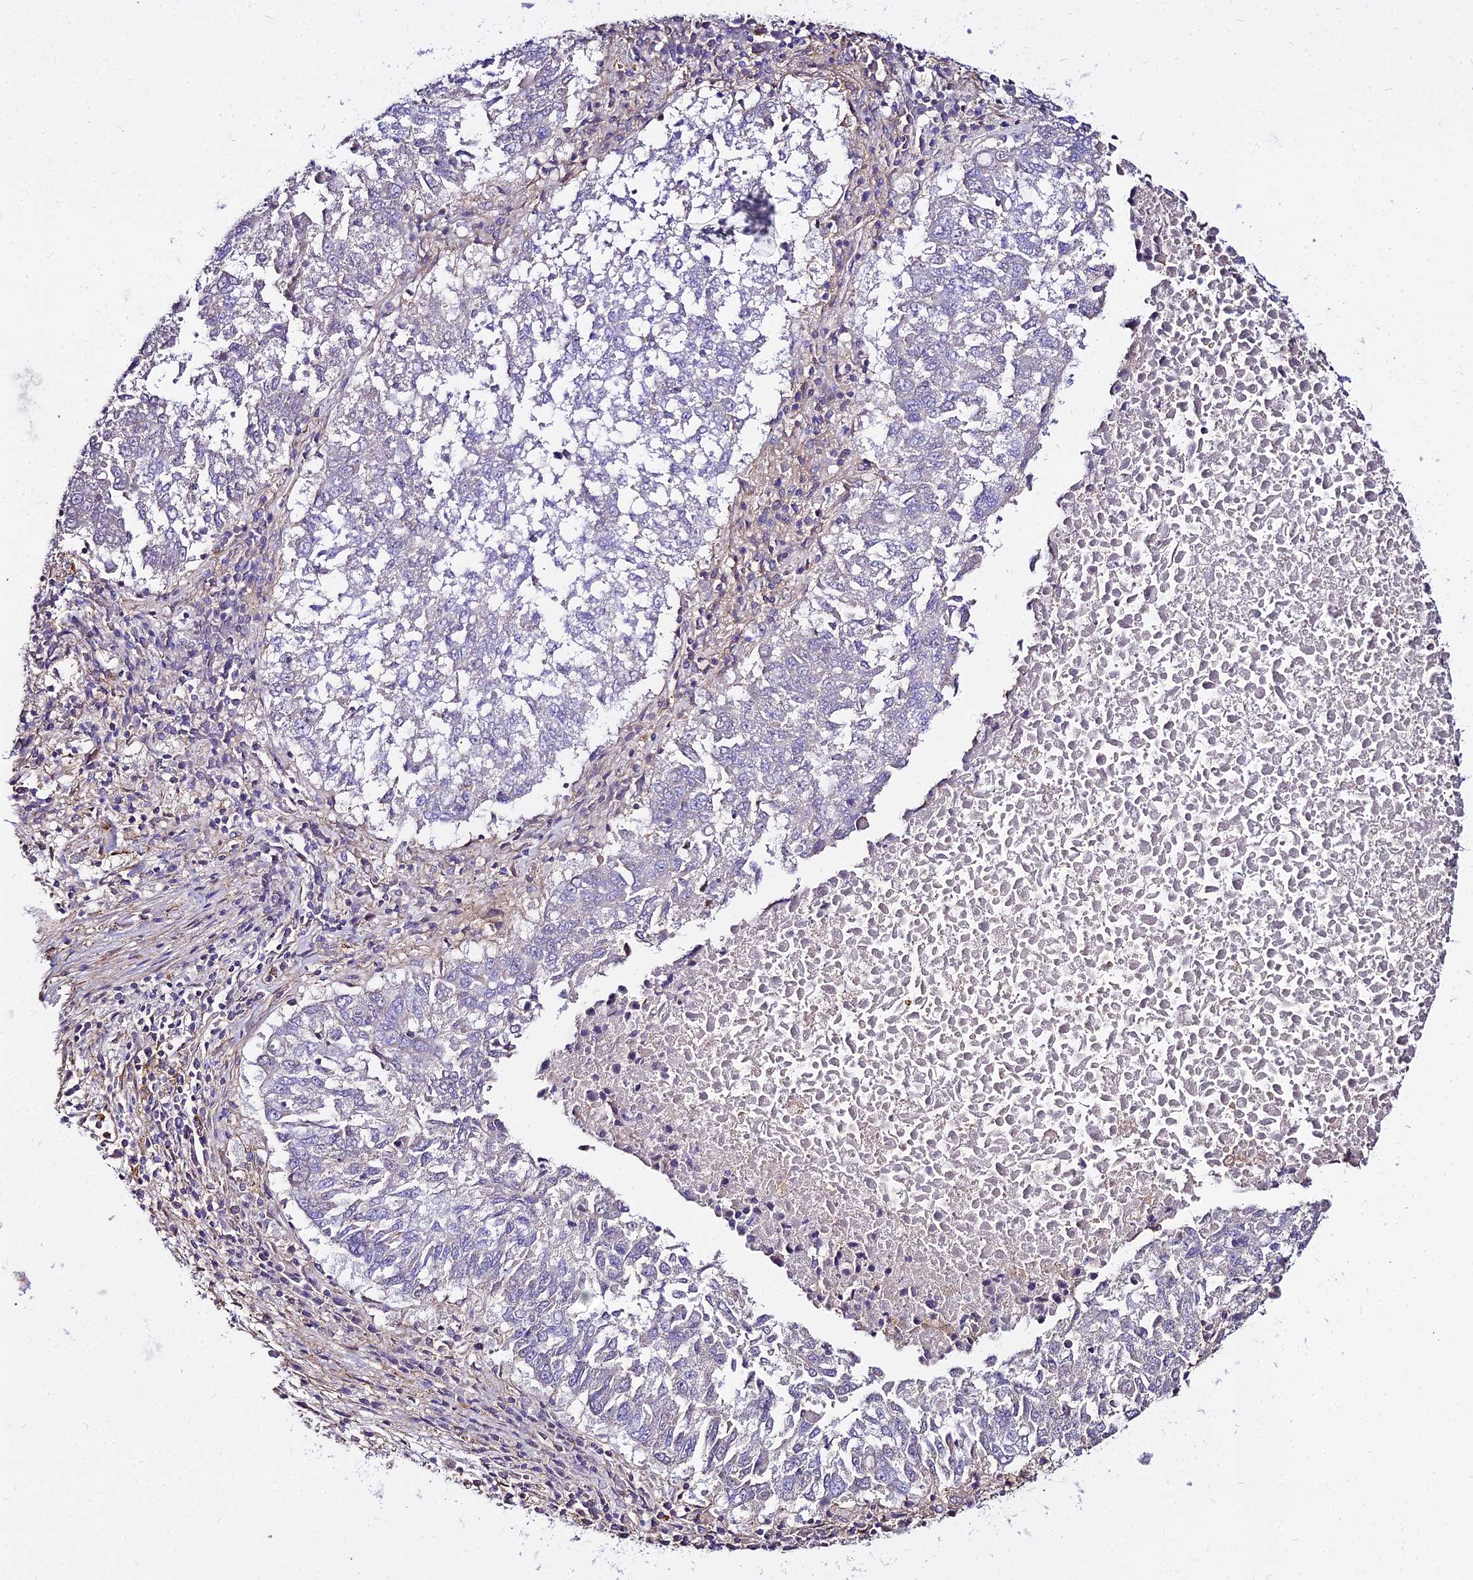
{"staining": {"intensity": "negative", "quantity": "none", "location": "none"}, "tissue": "lung cancer", "cell_type": "Tumor cells", "image_type": "cancer", "snomed": [{"axis": "morphology", "description": "Squamous cell carcinoma, NOS"}, {"axis": "topography", "description": "Lung"}], "caption": "High power microscopy photomicrograph of an immunohistochemistry (IHC) image of lung cancer, revealing no significant expression in tumor cells.", "gene": "GLYAT", "patient": {"sex": "male", "age": 73}}